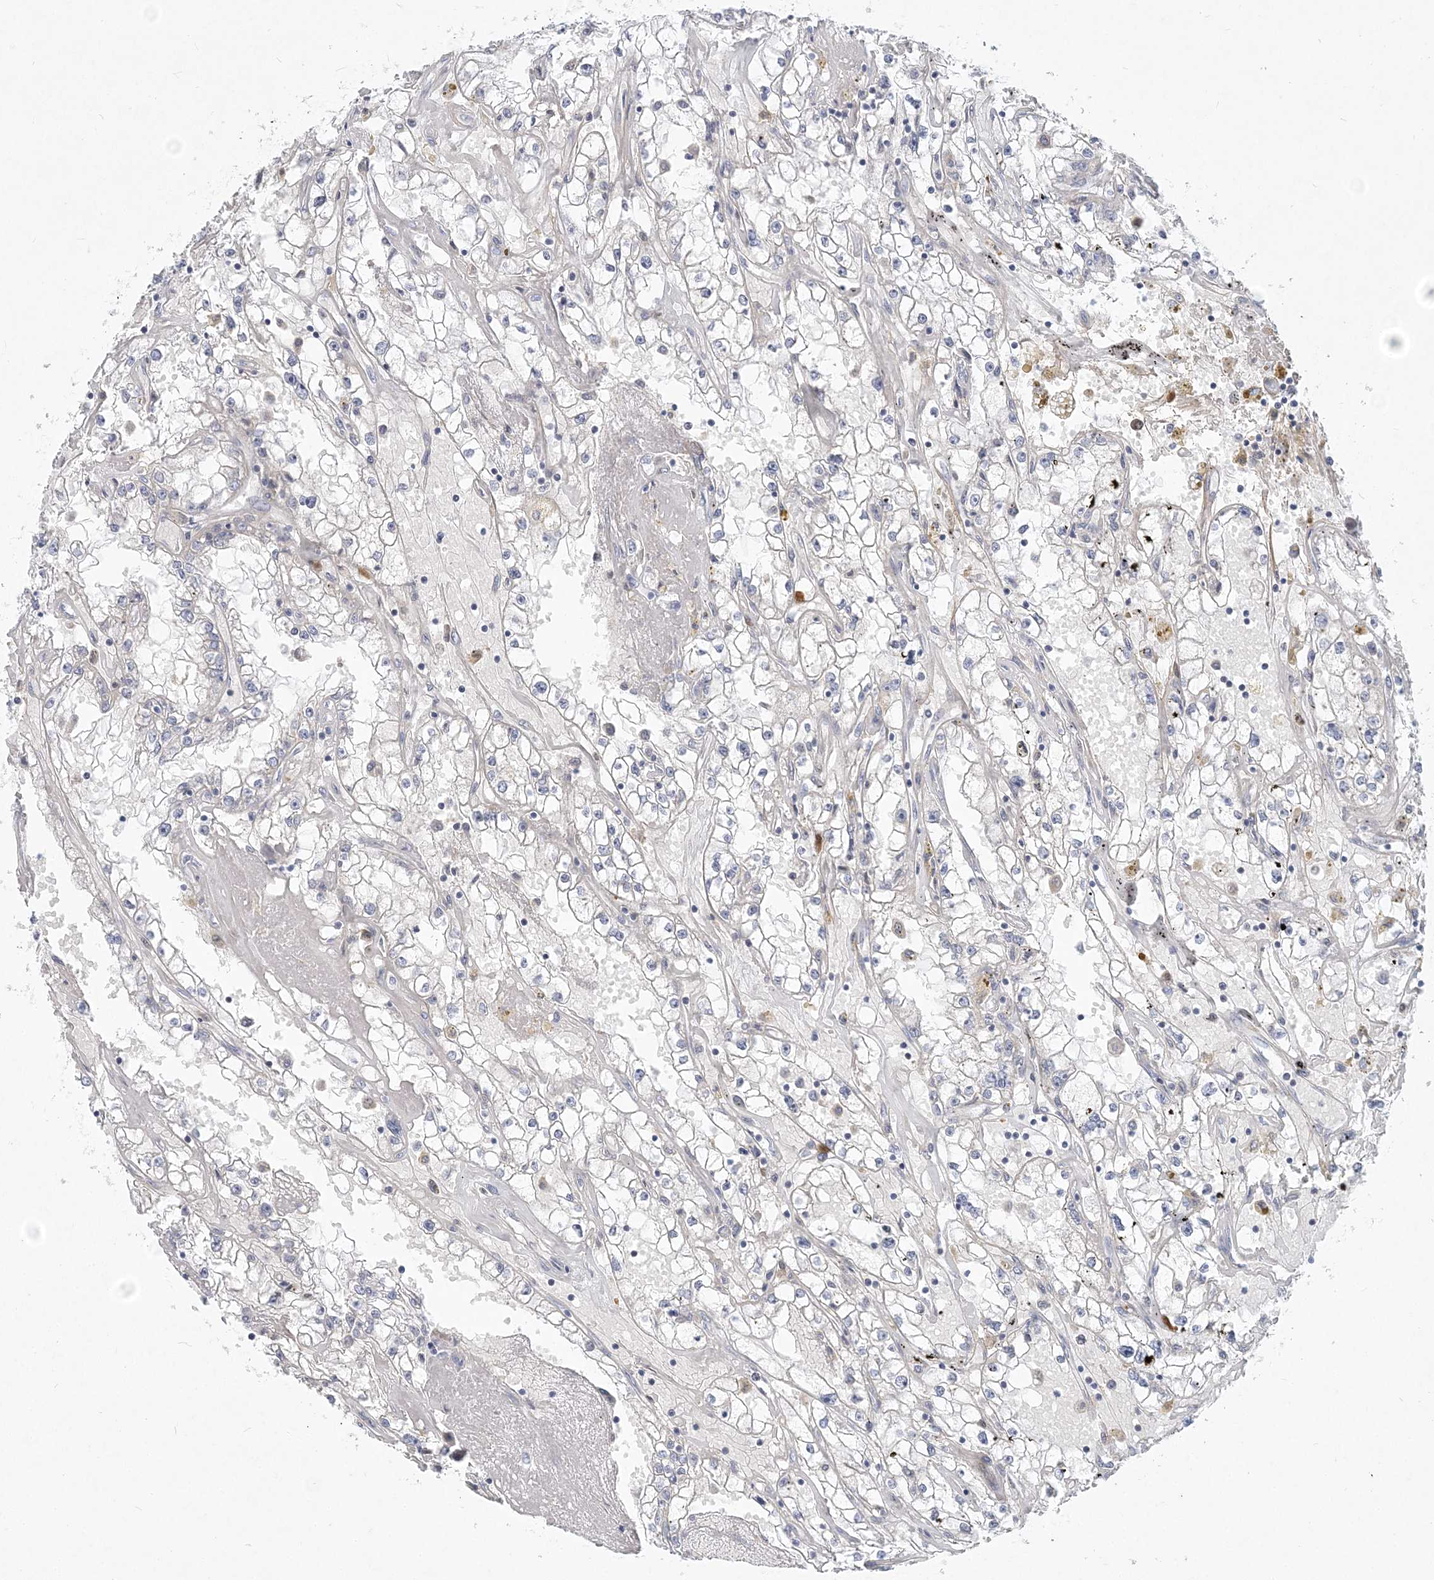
{"staining": {"intensity": "negative", "quantity": "none", "location": "none"}, "tissue": "renal cancer", "cell_type": "Tumor cells", "image_type": "cancer", "snomed": [{"axis": "morphology", "description": "Adenocarcinoma, NOS"}, {"axis": "topography", "description": "Kidney"}], "caption": "DAB immunohistochemical staining of renal cancer (adenocarcinoma) shows no significant expression in tumor cells. The staining is performed using DAB brown chromogen with nuclei counter-stained in using hematoxylin.", "gene": "GMPPA", "patient": {"sex": "male", "age": 56}}